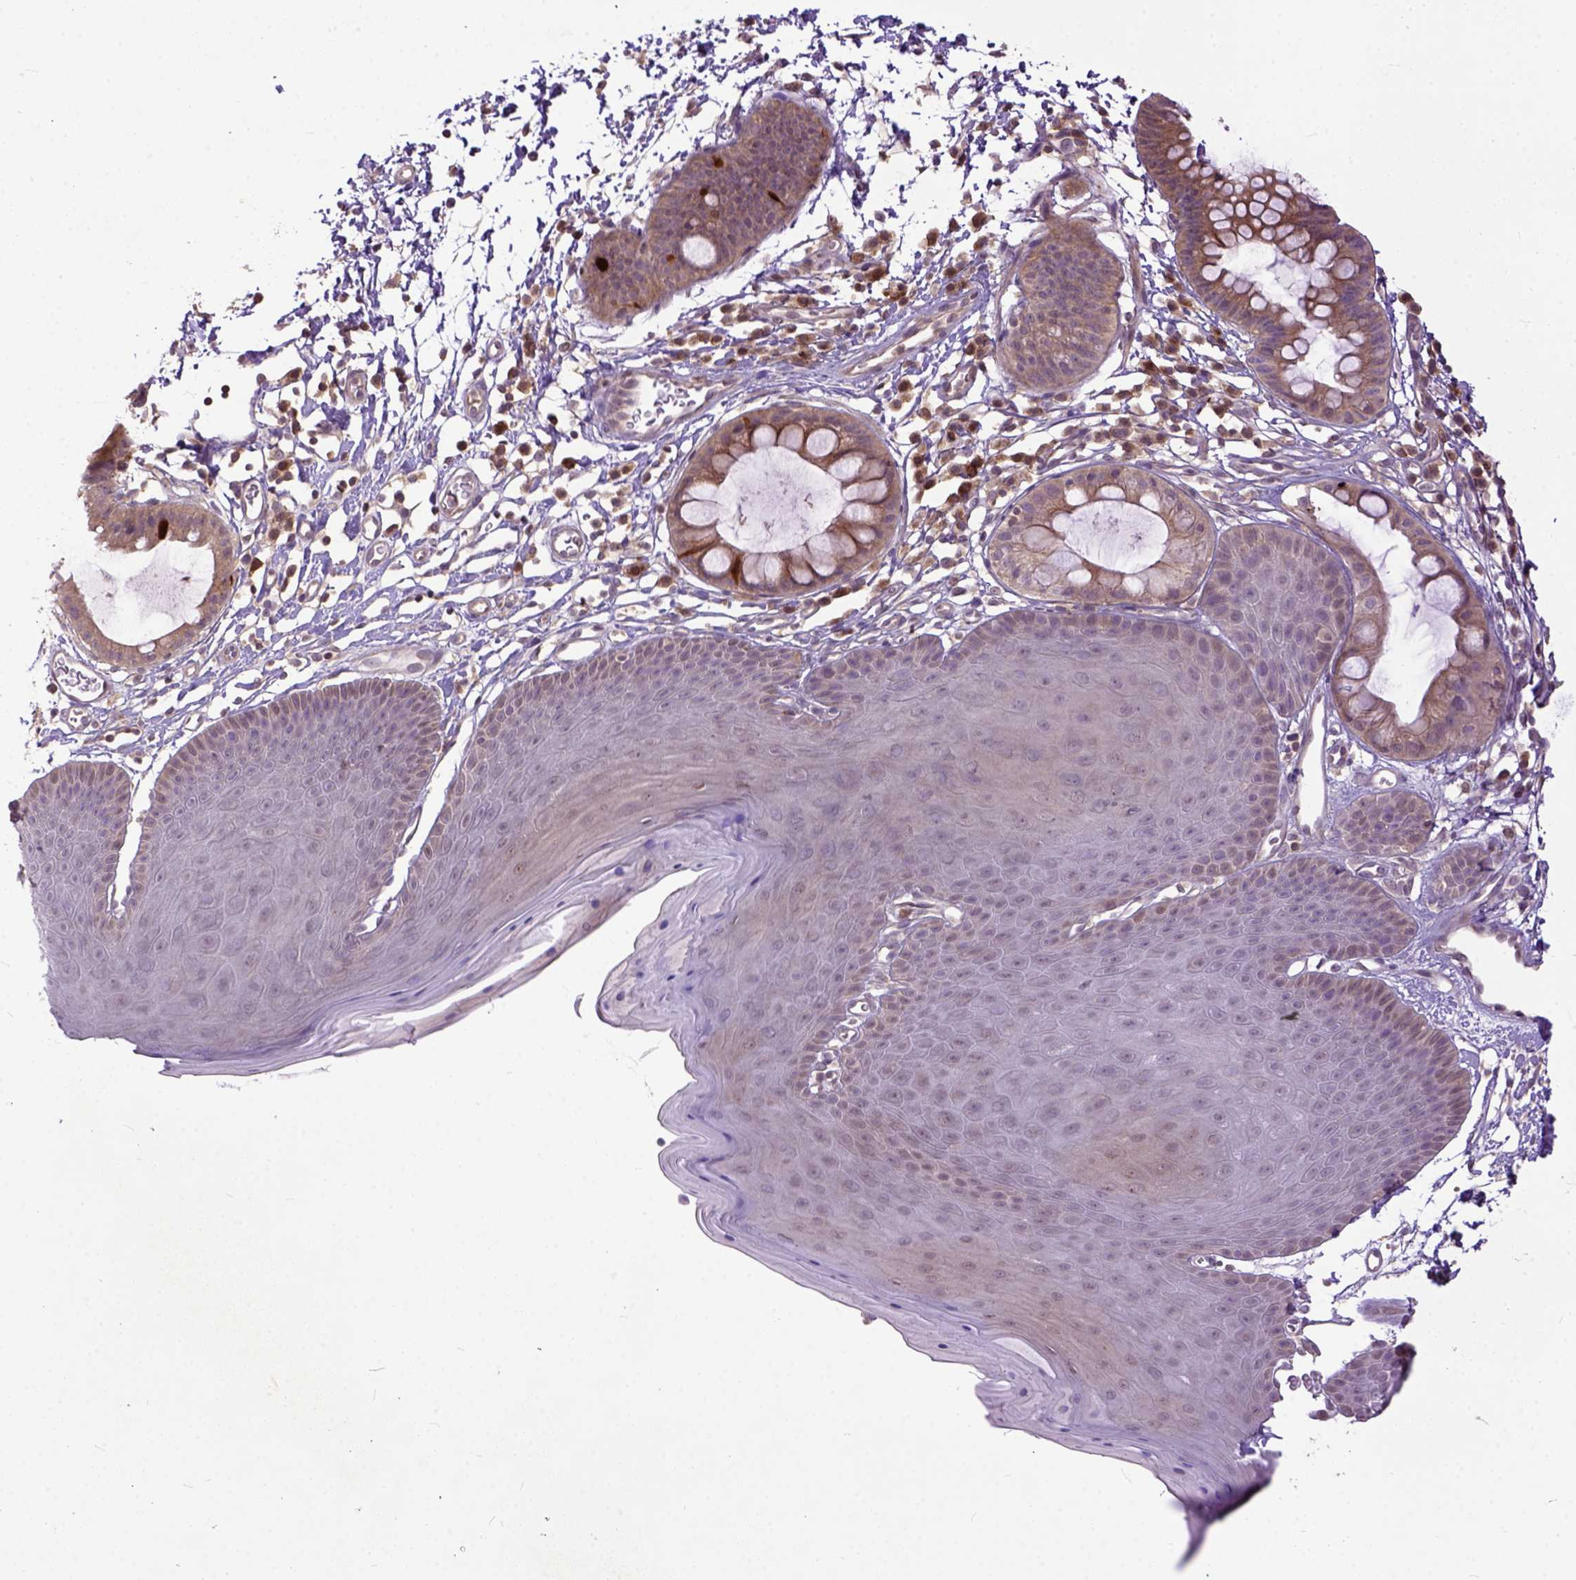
{"staining": {"intensity": "weak", "quantity": "<25%", "location": "cytoplasmic/membranous"}, "tissue": "skin", "cell_type": "Epidermal cells", "image_type": "normal", "snomed": [{"axis": "morphology", "description": "Normal tissue, NOS"}, {"axis": "topography", "description": "Anal"}], "caption": "A photomicrograph of skin stained for a protein shows no brown staining in epidermal cells. (DAB immunohistochemistry, high magnification).", "gene": "CPNE1", "patient": {"sex": "male", "age": 53}}